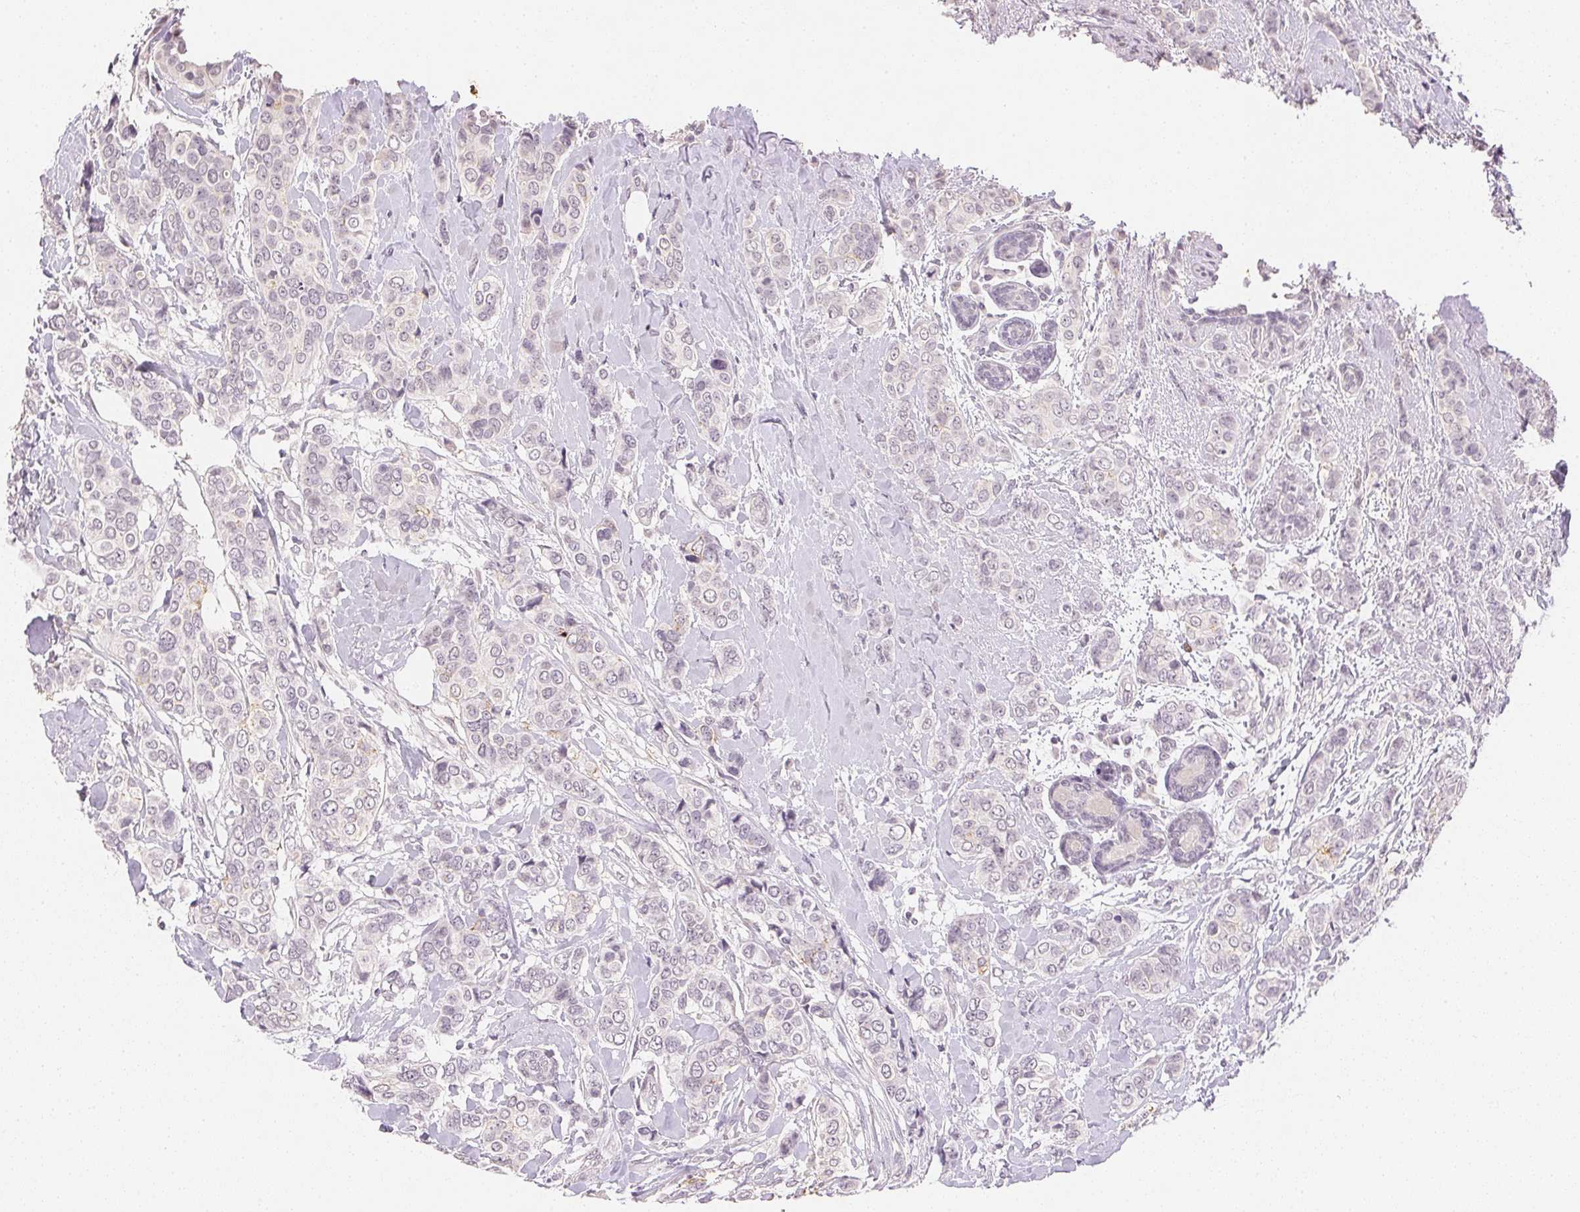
{"staining": {"intensity": "weak", "quantity": "<25%", "location": "cytoplasmic/membranous"}, "tissue": "breast cancer", "cell_type": "Tumor cells", "image_type": "cancer", "snomed": [{"axis": "morphology", "description": "Lobular carcinoma"}, {"axis": "topography", "description": "Breast"}], "caption": "Tumor cells are negative for brown protein staining in lobular carcinoma (breast).", "gene": "SMTN", "patient": {"sex": "female", "age": 51}}